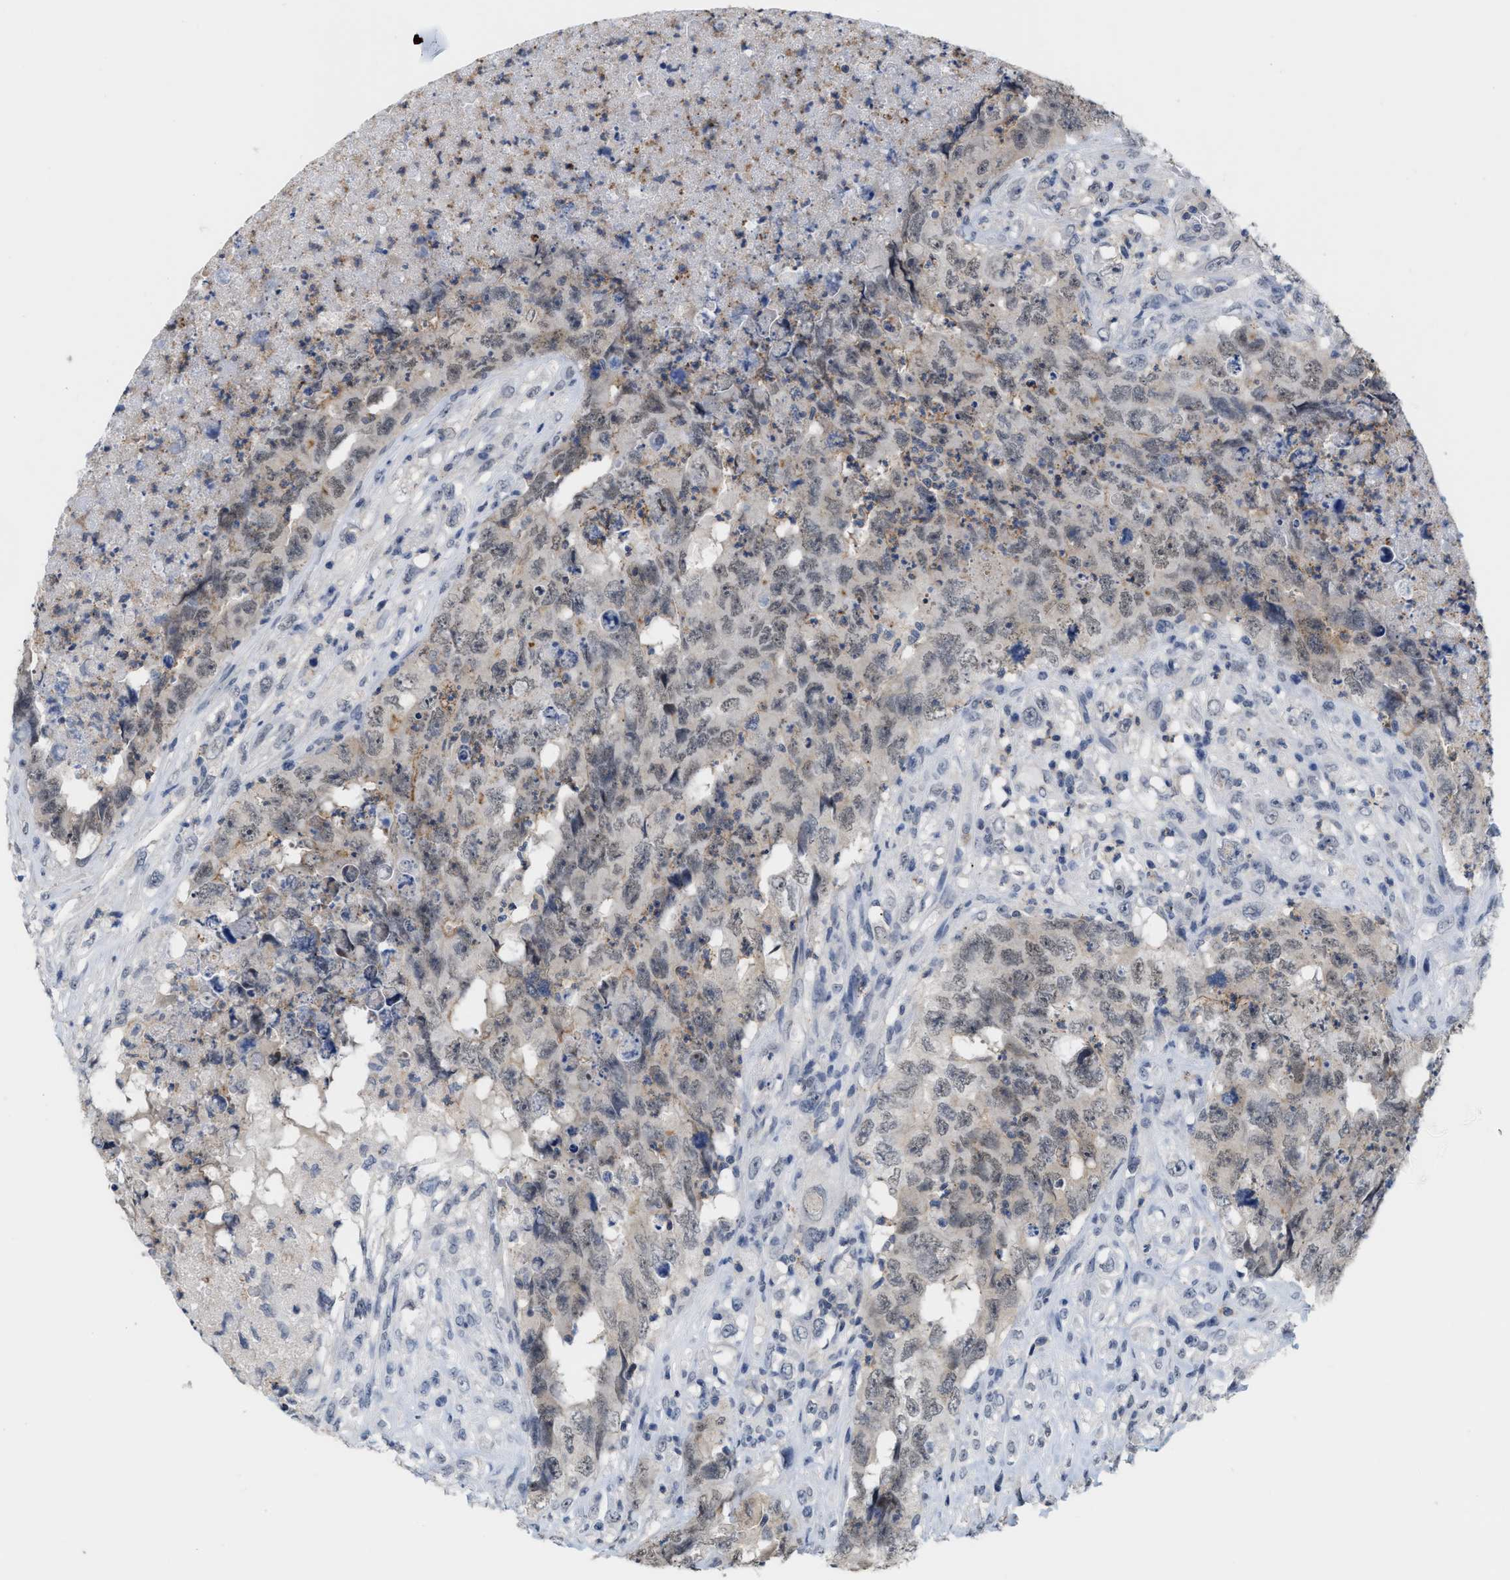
{"staining": {"intensity": "weak", "quantity": "25%-75%", "location": "nuclear"}, "tissue": "testis cancer", "cell_type": "Tumor cells", "image_type": "cancer", "snomed": [{"axis": "morphology", "description": "Carcinoma, Embryonal, NOS"}, {"axis": "topography", "description": "Testis"}], "caption": "Weak nuclear staining for a protein is seen in about 25%-75% of tumor cells of embryonal carcinoma (testis) using immunohistochemistry (IHC).", "gene": "BAIAP2L1", "patient": {"sex": "male", "age": 32}}